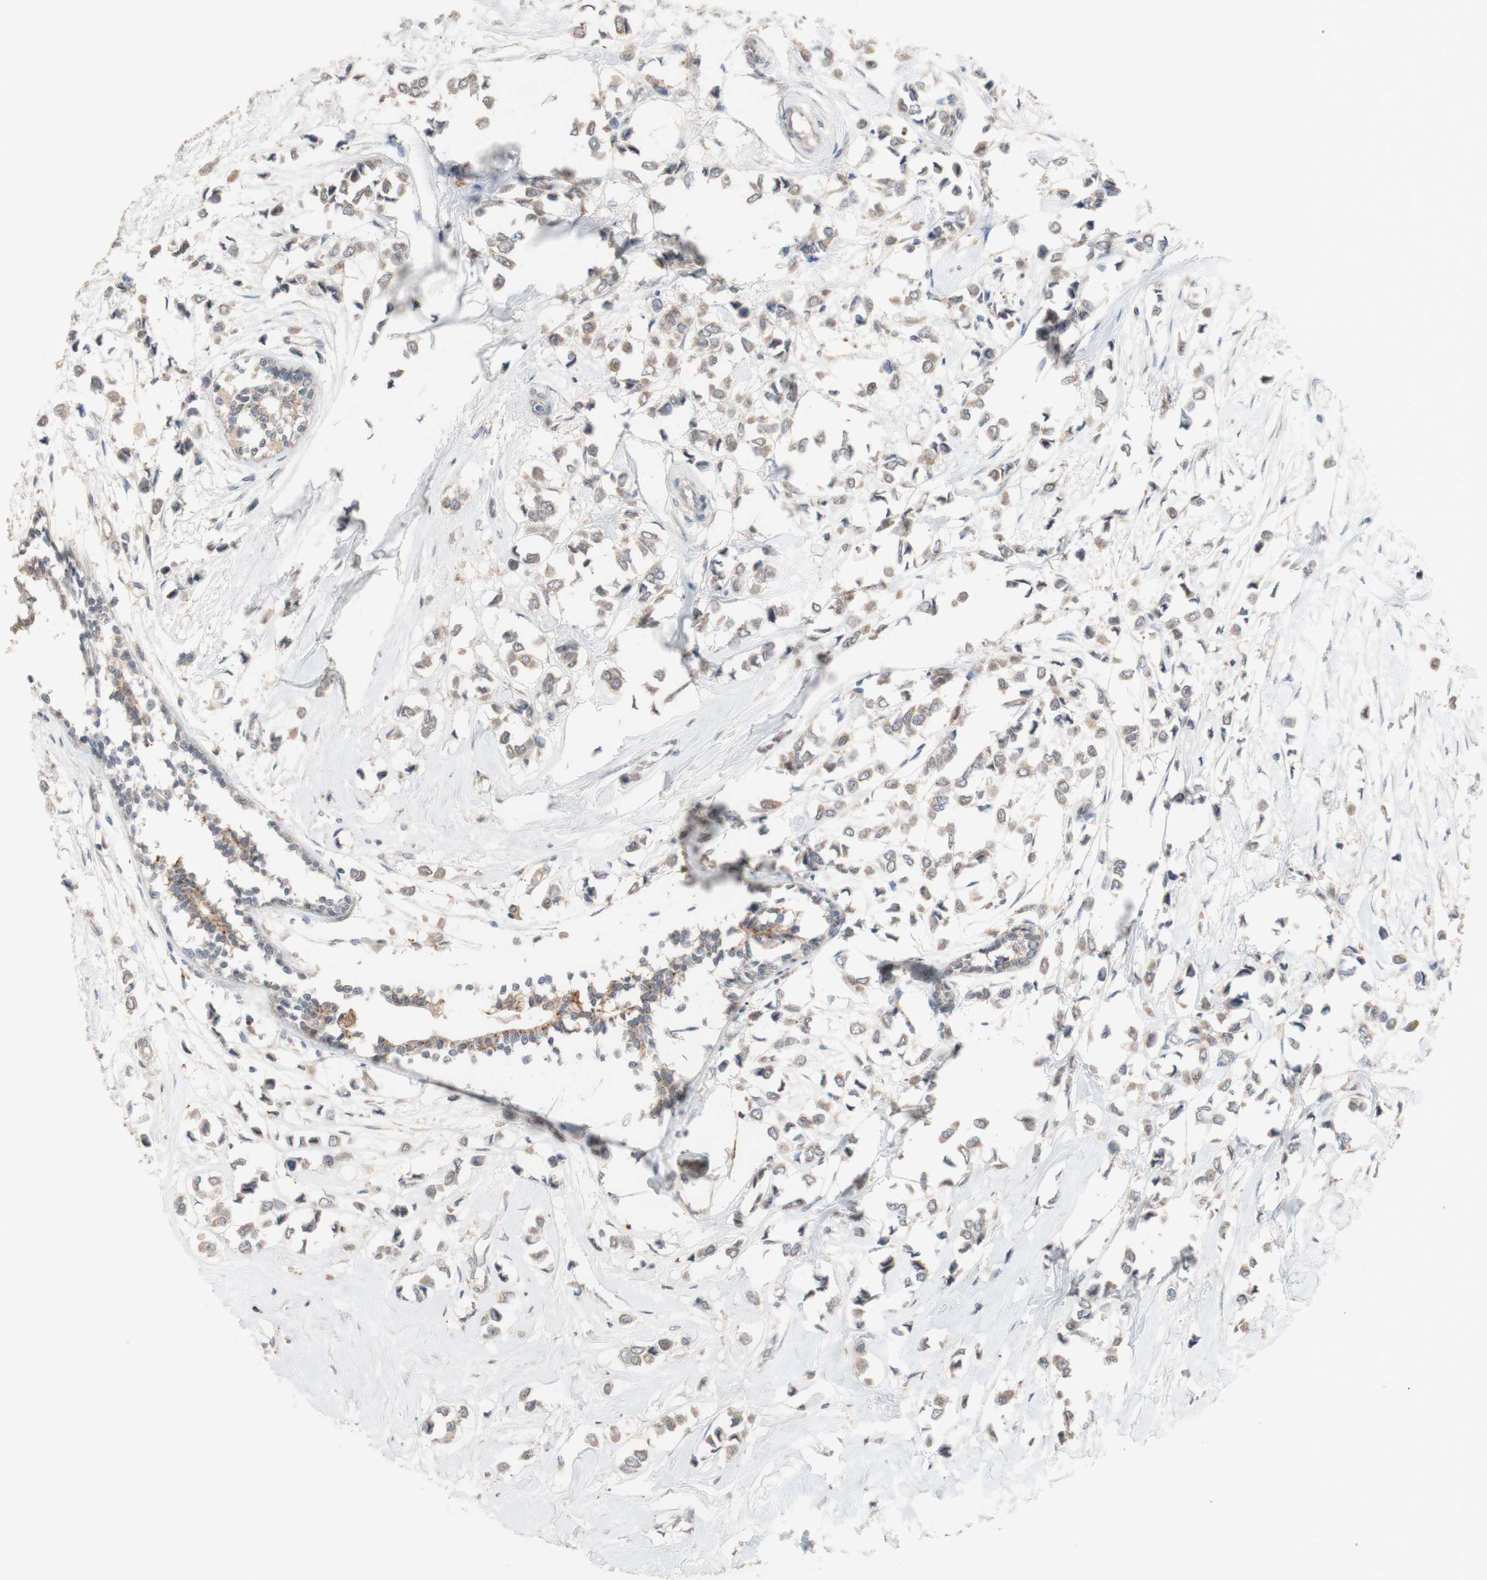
{"staining": {"intensity": "weak", "quantity": ">75%", "location": "cytoplasmic/membranous"}, "tissue": "breast cancer", "cell_type": "Tumor cells", "image_type": "cancer", "snomed": [{"axis": "morphology", "description": "Lobular carcinoma"}, {"axis": "topography", "description": "Breast"}], "caption": "Immunohistochemistry (IHC) of human lobular carcinoma (breast) demonstrates low levels of weak cytoplasmic/membranous expression in approximately >75% of tumor cells. The protein of interest is shown in brown color, while the nuclei are stained blue.", "gene": "PEX2", "patient": {"sex": "female", "age": 51}}